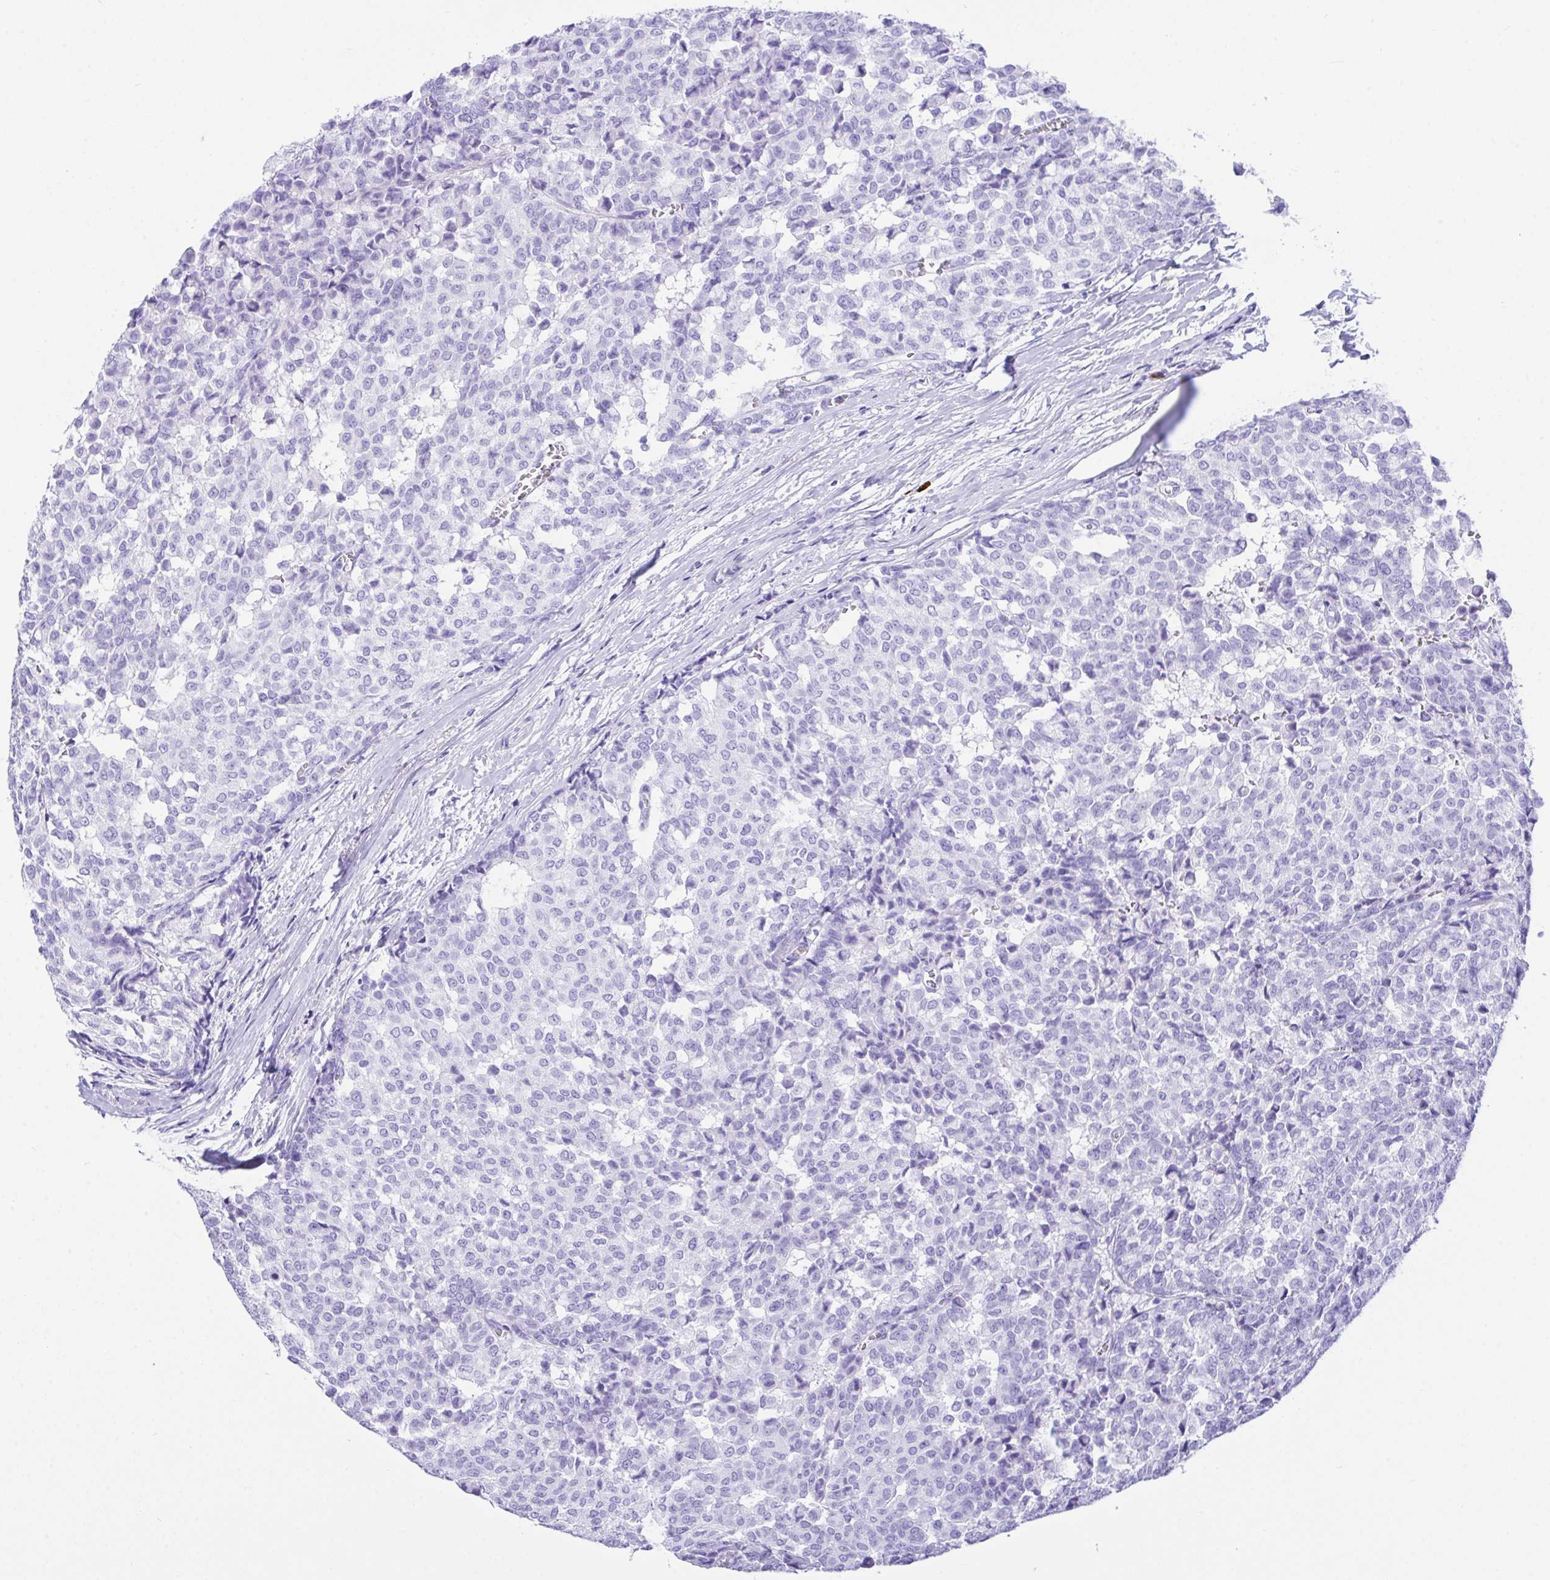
{"staining": {"intensity": "negative", "quantity": "none", "location": "none"}, "tissue": "breast cancer", "cell_type": "Tumor cells", "image_type": "cancer", "snomed": [{"axis": "morphology", "description": "Duct carcinoma"}, {"axis": "topography", "description": "Breast"}], "caption": "An IHC micrograph of infiltrating ductal carcinoma (breast) is shown. There is no staining in tumor cells of infiltrating ductal carcinoma (breast).", "gene": "BEST4", "patient": {"sex": "female", "age": 91}}